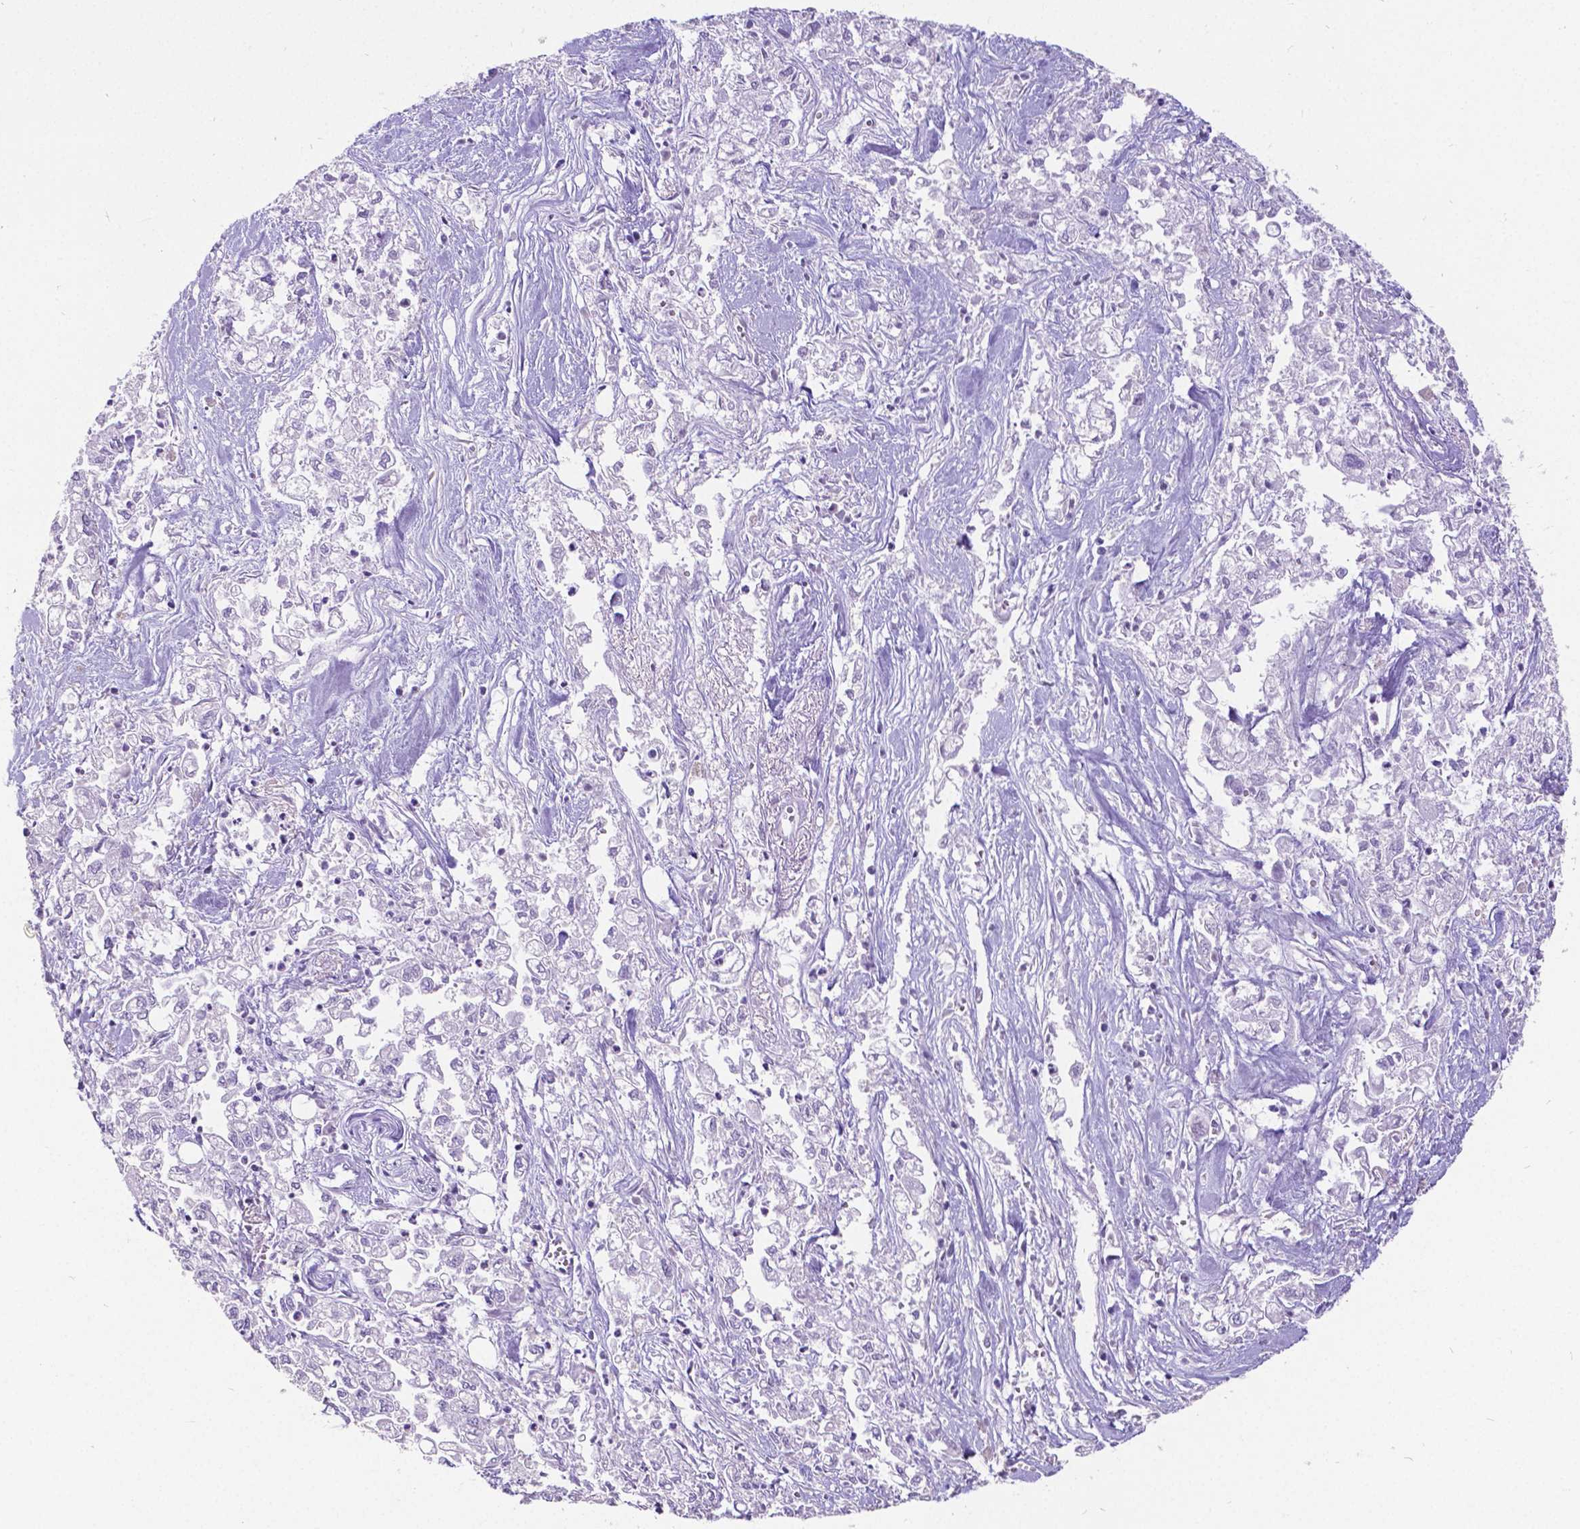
{"staining": {"intensity": "negative", "quantity": "none", "location": "none"}, "tissue": "pancreatic cancer", "cell_type": "Tumor cells", "image_type": "cancer", "snomed": [{"axis": "morphology", "description": "Adenocarcinoma, NOS"}, {"axis": "topography", "description": "Pancreas"}], "caption": "The immunohistochemistry micrograph has no significant staining in tumor cells of pancreatic cancer (adenocarcinoma) tissue.", "gene": "SATB2", "patient": {"sex": "male", "age": 72}}